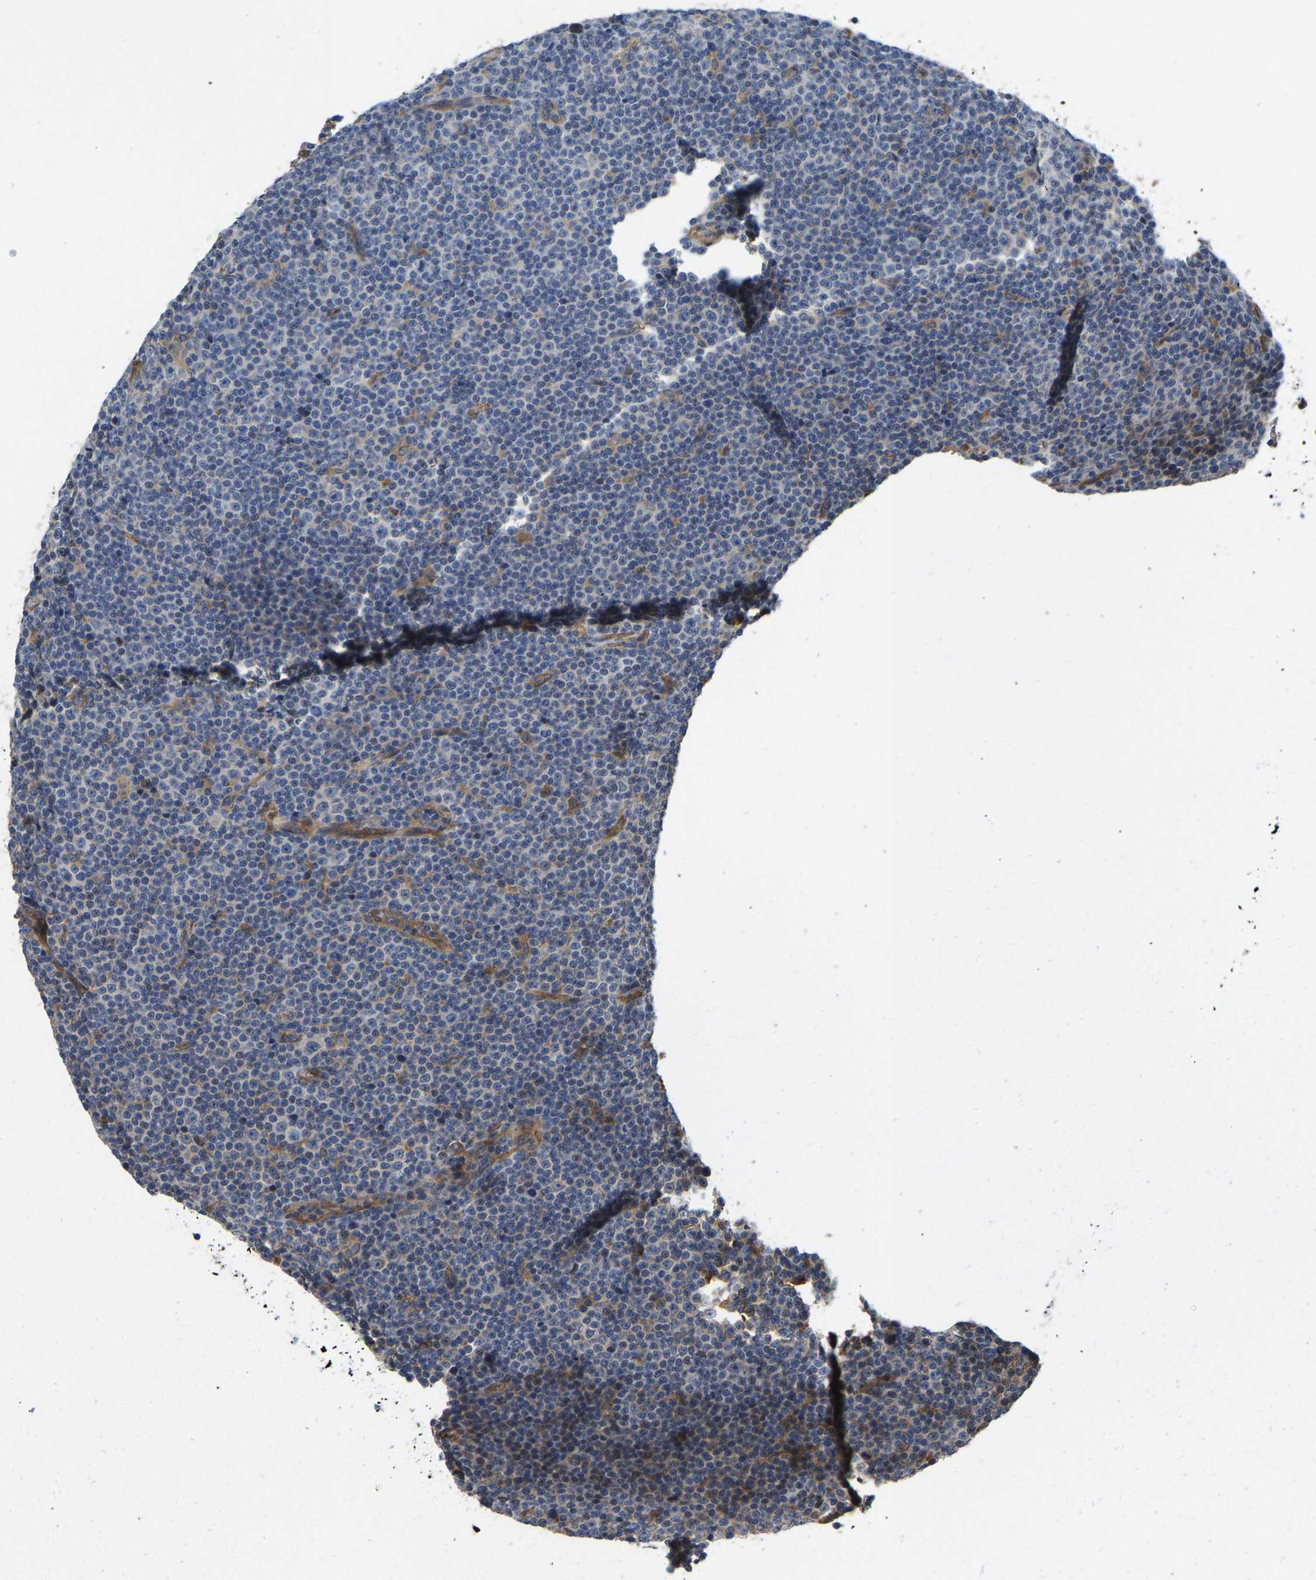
{"staining": {"intensity": "negative", "quantity": "none", "location": "none"}, "tissue": "lymphoma", "cell_type": "Tumor cells", "image_type": "cancer", "snomed": [{"axis": "morphology", "description": "Malignant lymphoma, non-Hodgkin's type, Low grade"}, {"axis": "topography", "description": "Lymph node"}], "caption": "Image shows no significant protein staining in tumor cells of low-grade malignant lymphoma, non-Hodgkin's type.", "gene": "ELMO2", "patient": {"sex": "female", "age": 67}}